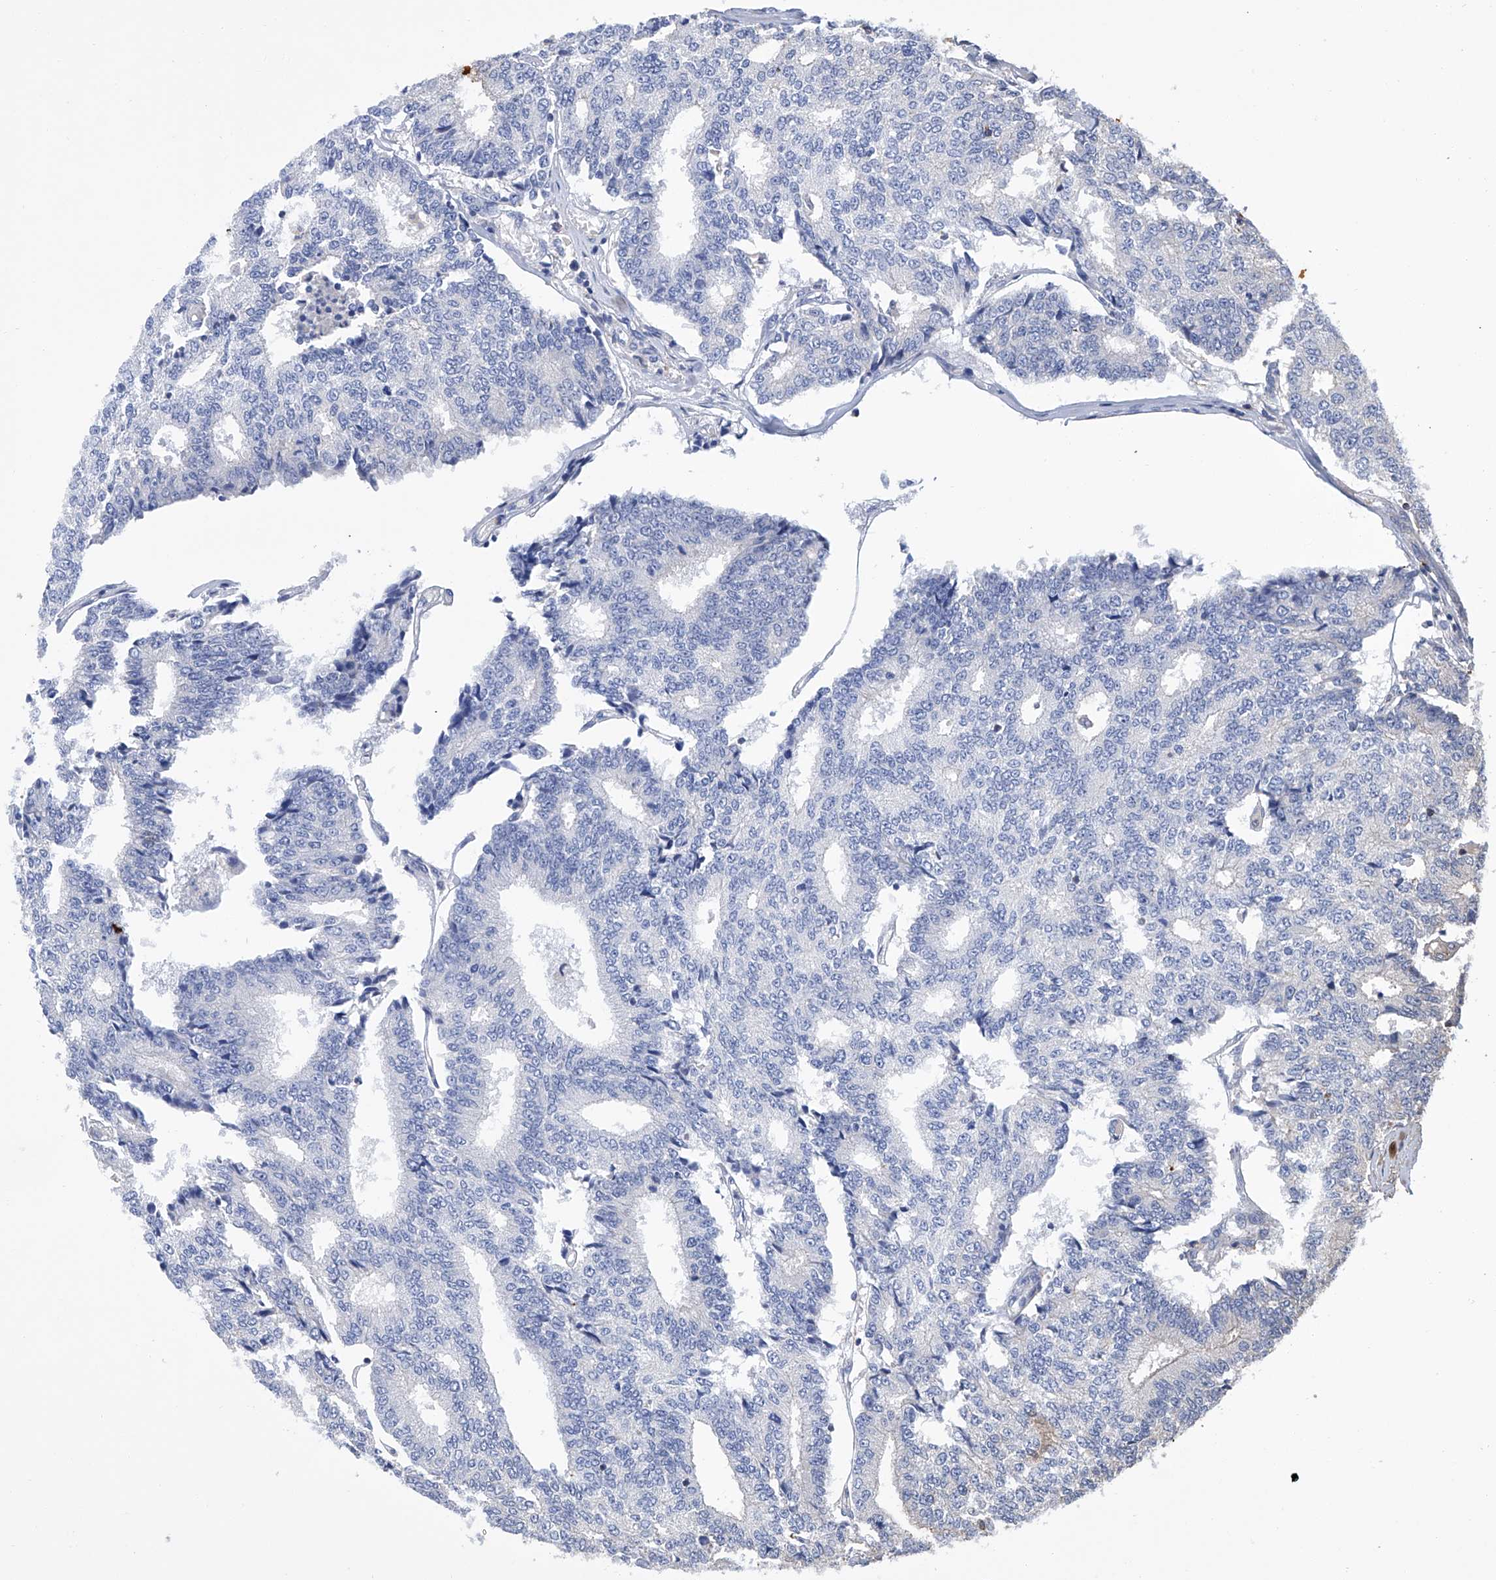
{"staining": {"intensity": "negative", "quantity": "none", "location": "none"}, "tissue": "prostate cancer", "cell_type": "Tumor cells", "image_type": "cancer", "snomed": [{"axis": "morphology", "description": "Normal tissue, NOS"}, {"axis": "morphology", "description": "Adenocarcinoma, High grade"}, {"axis": "topography", "description": "Prostate"}, {"axis": "topography", "description": "Seminal veicle"}], "caption": "IHC histopathology image of neoplastic tissue: prostate cancer (high-grade adenocarcinoma) stained with DAB exhibits no significant protein expression in tumor cells.", "gene": "GPT", "patient": {"sex": "male", "age": 55}}